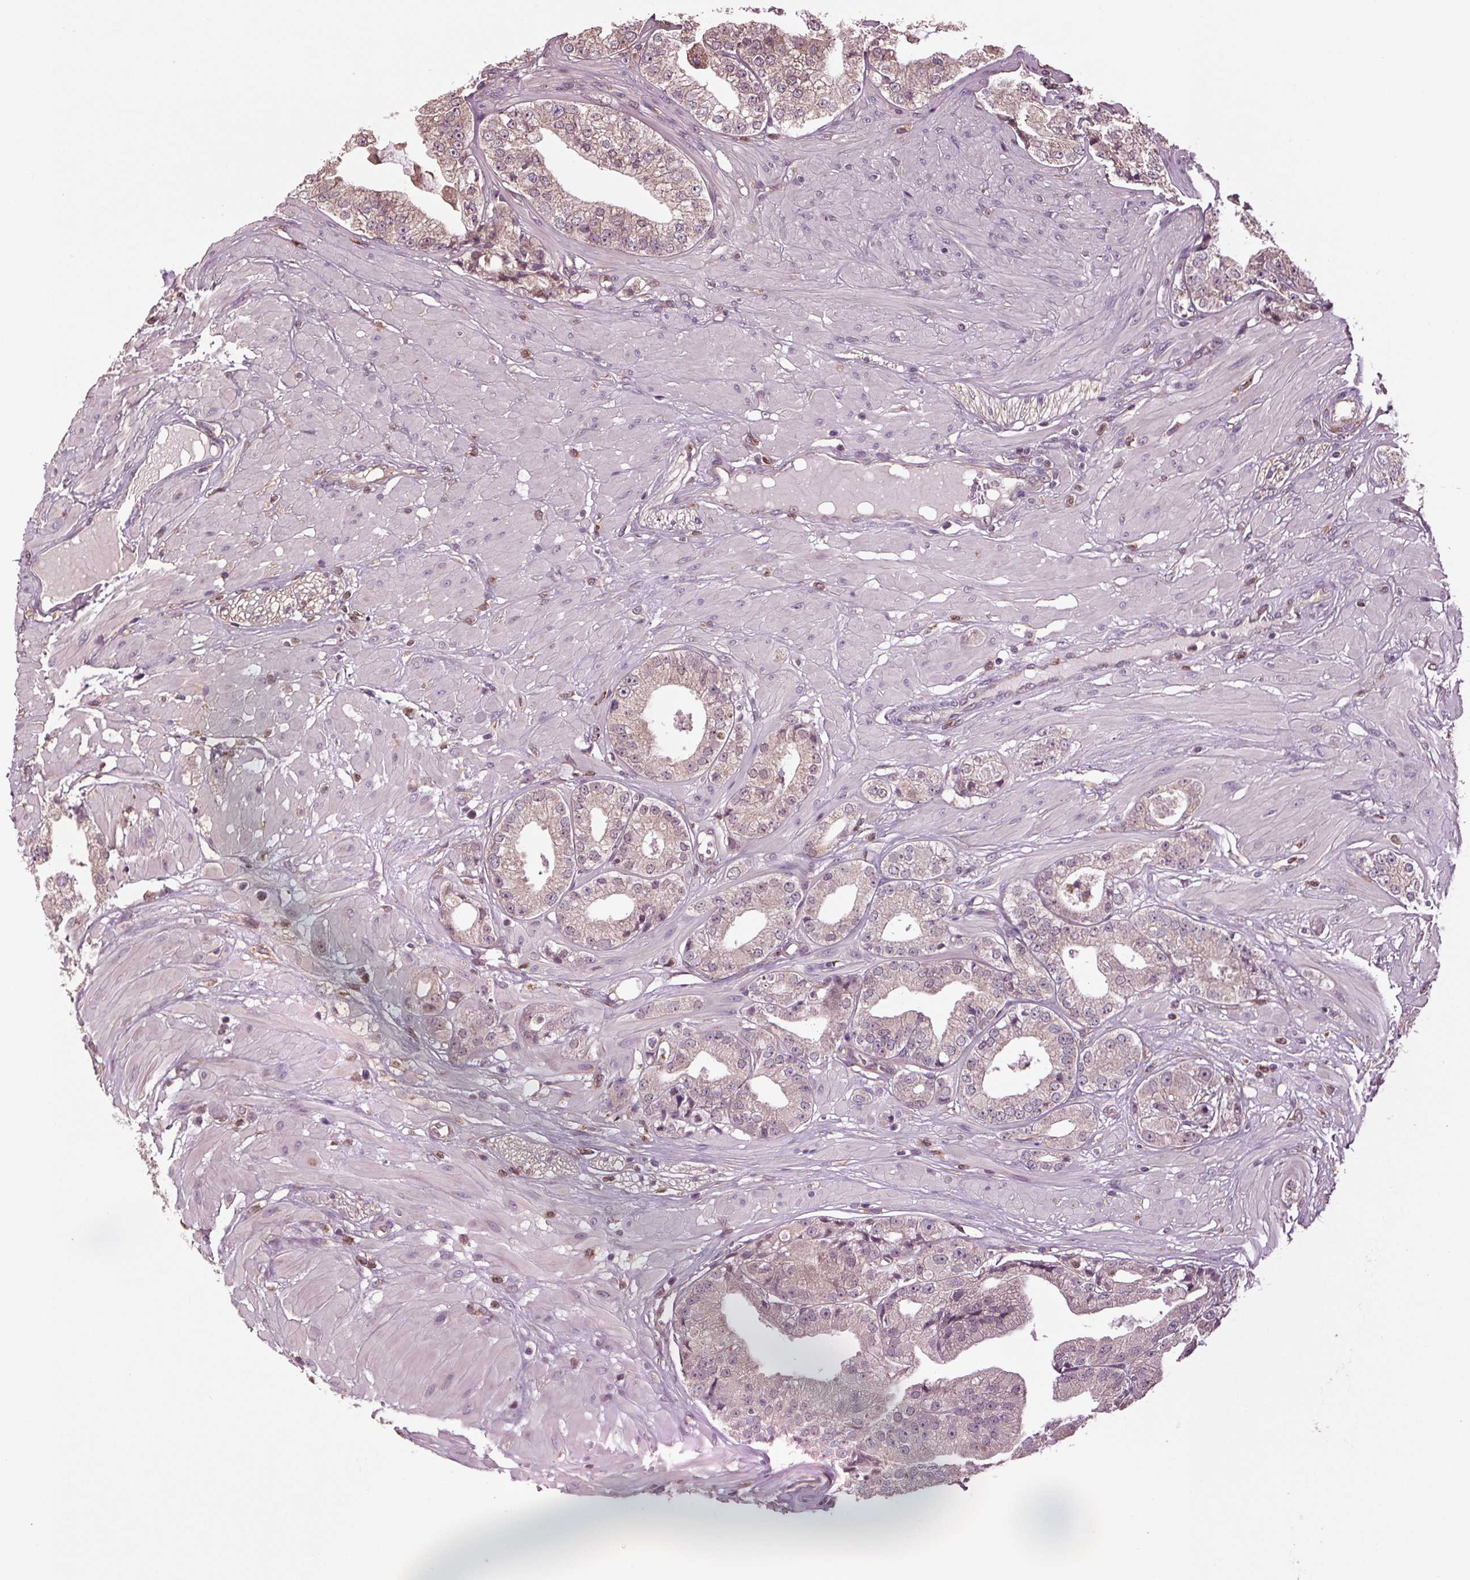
{"staining": {"intensity": "weak", "quantity": "<25%", "location": "cytoplasmic/membranous"}, "tissue": "prostate cancer", "cell_type": "Tumor cells", "image_type": "cancer", "snomed": [{"axis": "morphology", "description": "Adenocarcinoma, Low grade"}, {"axis": "topography", "description": "Prostate"}], "caption": "DAB (3,3'-diaminobenzidine) immunohistochemical staining of adenocarcinoma (low-grade) (prostate) displays no significant positivity in tumor cells.", "gene": "RNPEP", "patient": {"sex": "male", "age": 60}}